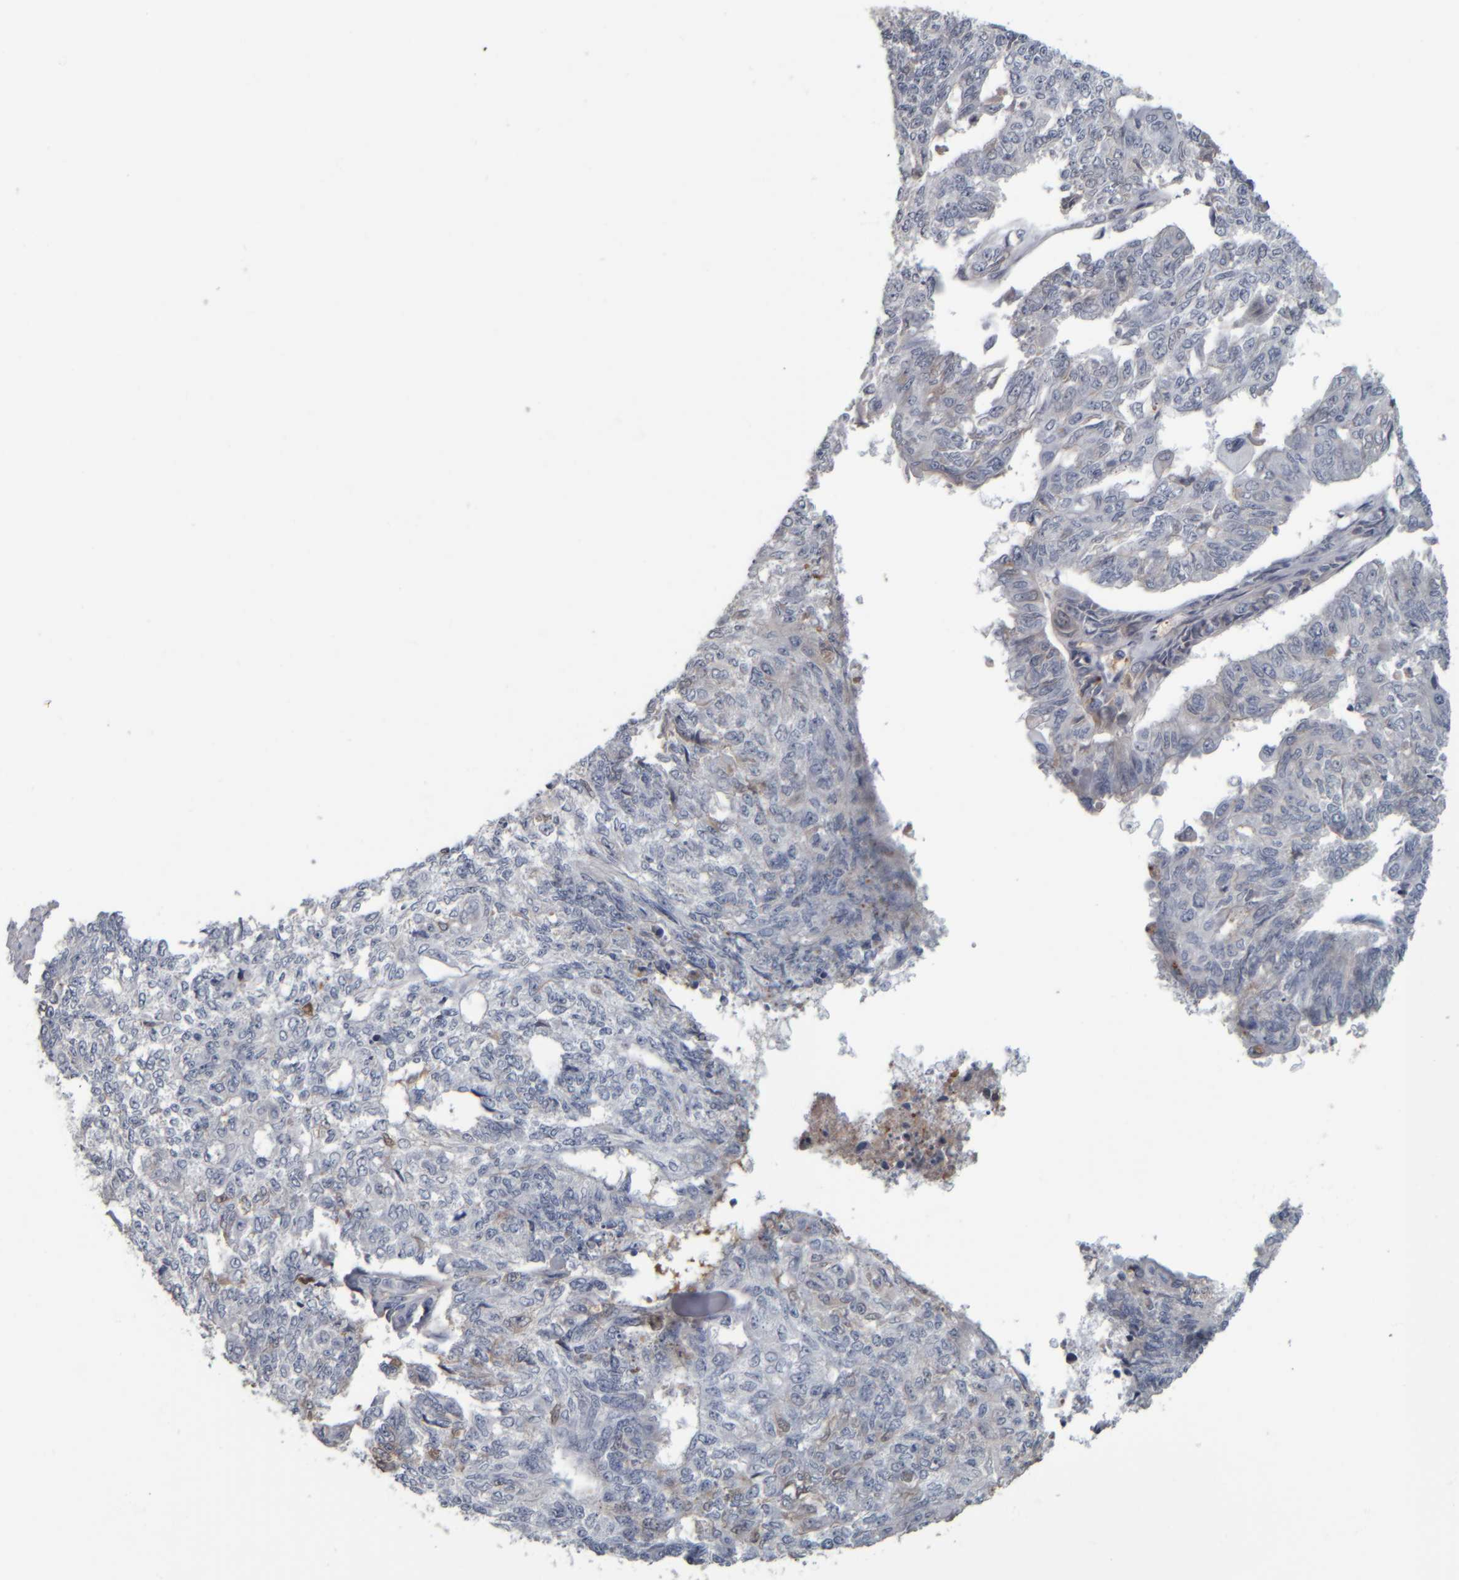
{"staining": {"intensity": "negative", "quantity": "none", "location": "none"}, "tissue": "endometrial cancer", "cell_type": "Tumor cells", "image_type": "cancer", "snomed": [{"axis": "morphology", "description": "Adenocarcinoma, NOS"}, {"axis": "topography", "description": "Endometrium"}], "caption": "The image reveals no significant positivity in tumor cells of adenocarcinoma (endometrial). The staining is performed using DAB (3,3'-diaminobenzidine) brown chromogen with nuclei counter-stained in using hematoxylin.", "gene": "CAVIN4", "patient": {"sex": "female", "age": 32}}